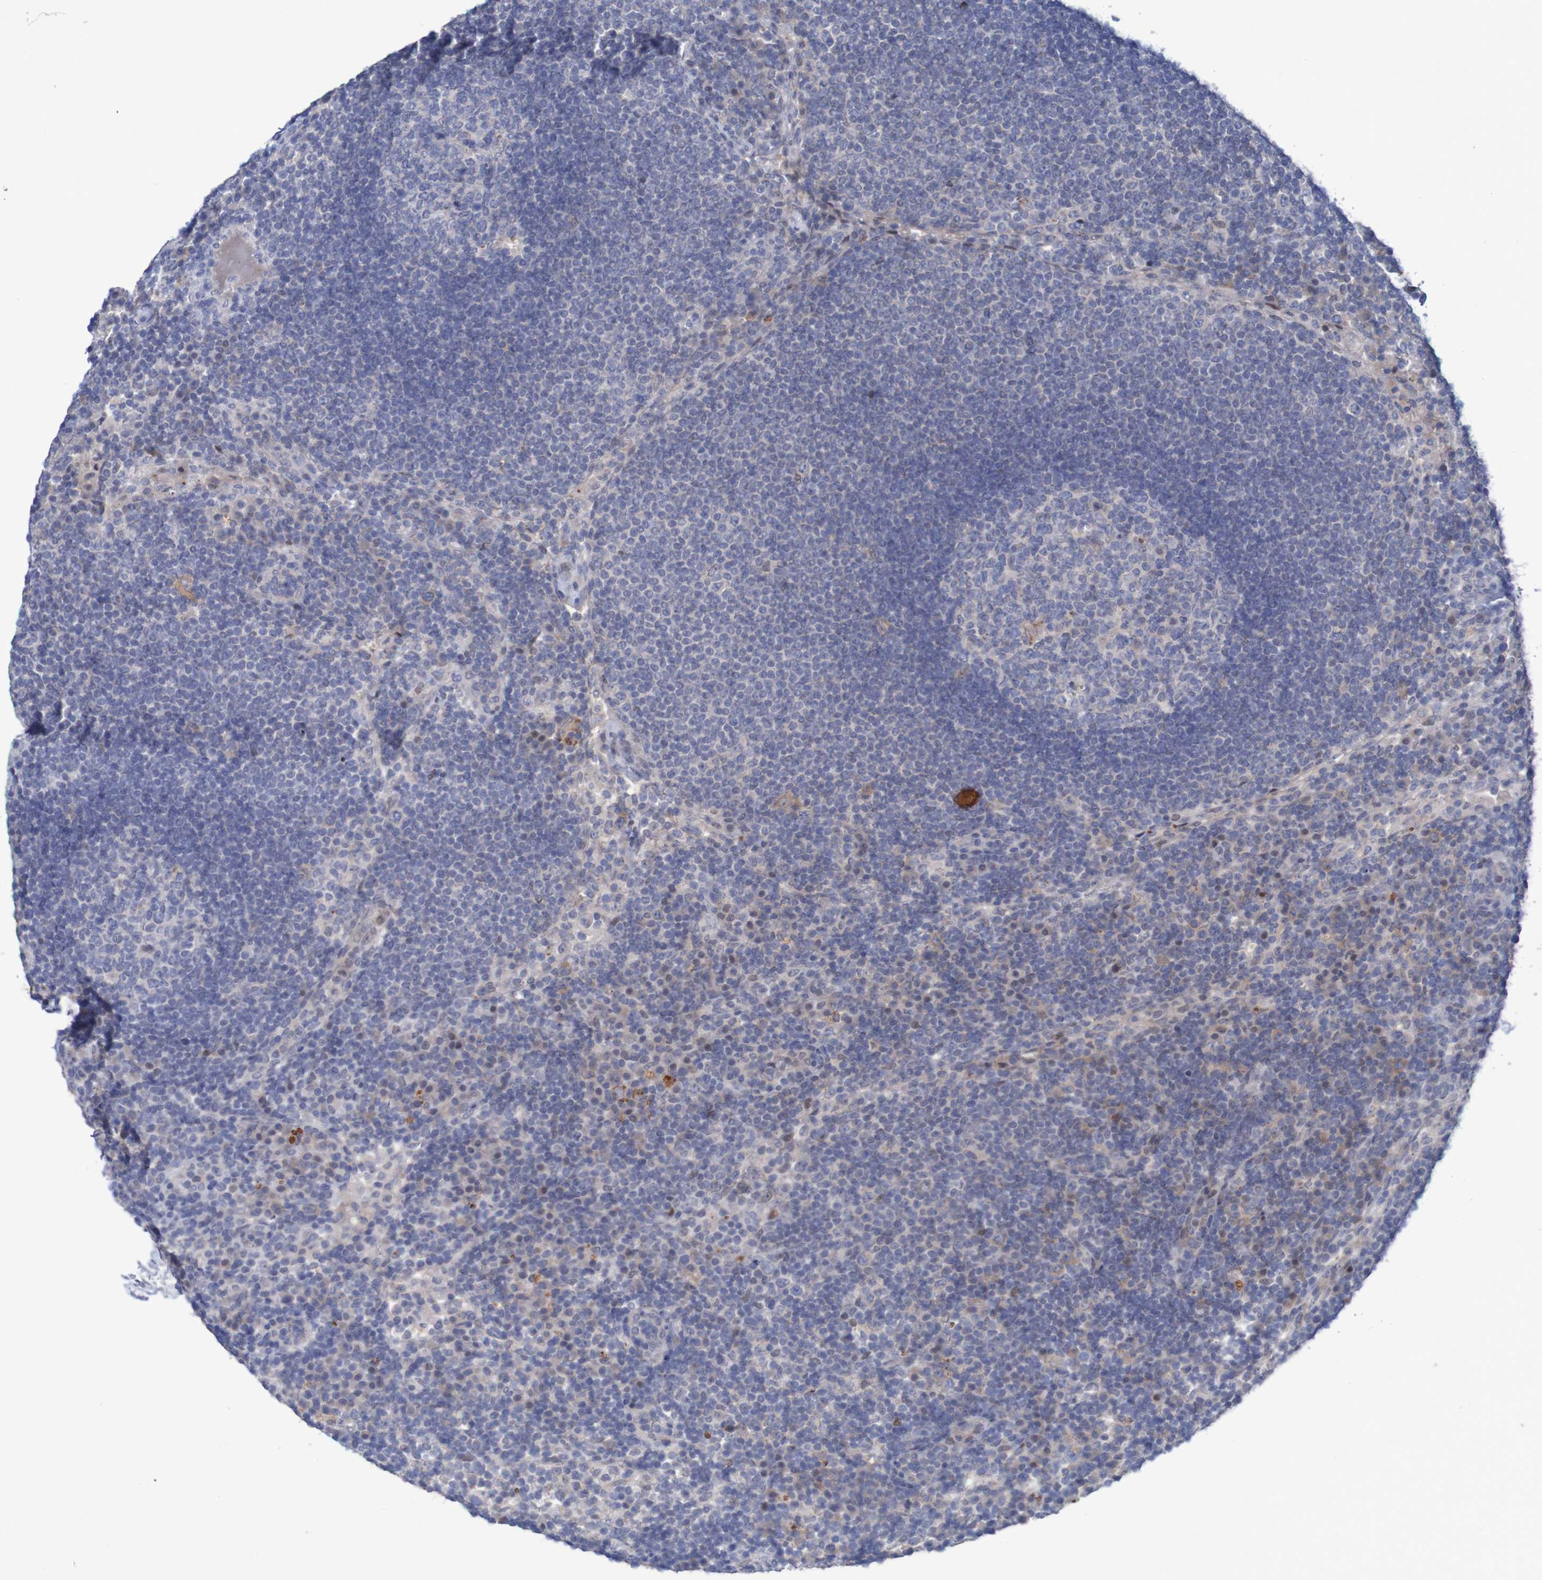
{"staining": {"intensity": "negative", "quantity": "none", "location": "none"}, "tissue": "lymph node", "cell_type": "Germinal center cells", "image_type": "normal", "snomed": [{"axis": "morphology", "description": "Normal tissue, NOS"}, {"axis": "topography", "description": "Lymph node"}], "caption": "This is a histopathology image of immunohistochemistry staining of benign lymph node, which shows no positivity in germinal center cells.", "gene": "FBP1", "patient": {"sex": "female", "age": 53}}